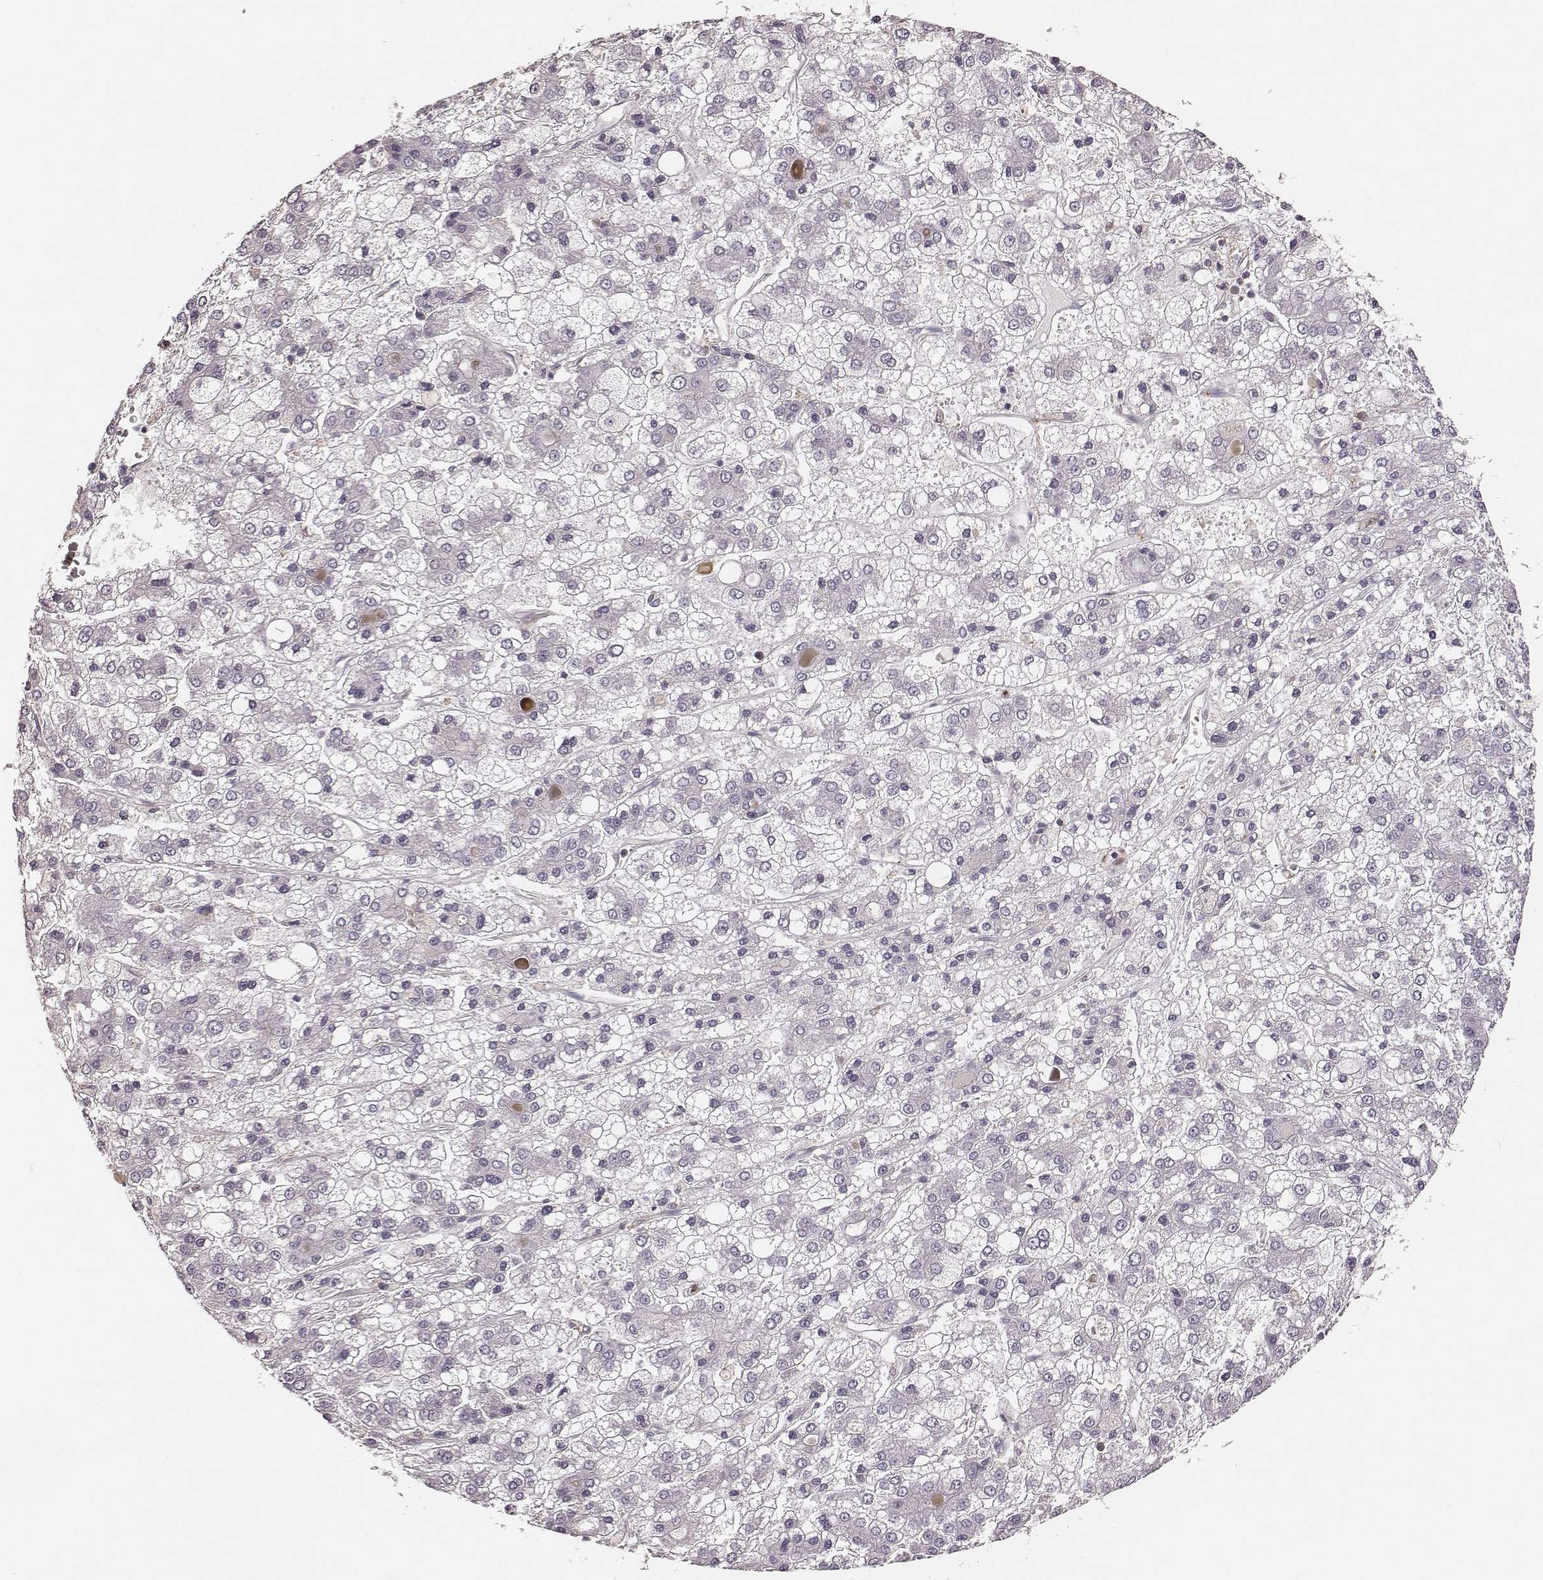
{"staining": {"intensity": "negative", "quantity": "none", "location": "none"}, "tissue": "liver cancer", "cell_type": "Tumor cells", "image_type": "cancer", "snomed": [{"axis": "morphology", "description": "Carcinoma, Hepatocellular, NOS"}, {"axis": "topography", "description": "Liver"}], "caption": "Liver hepatocellular carcinoma was stained to show a protein in brown. There is no significant positivity in tumor cells.", "gene": "ZYX", "patient": {"sex": "male", "age": 73}}